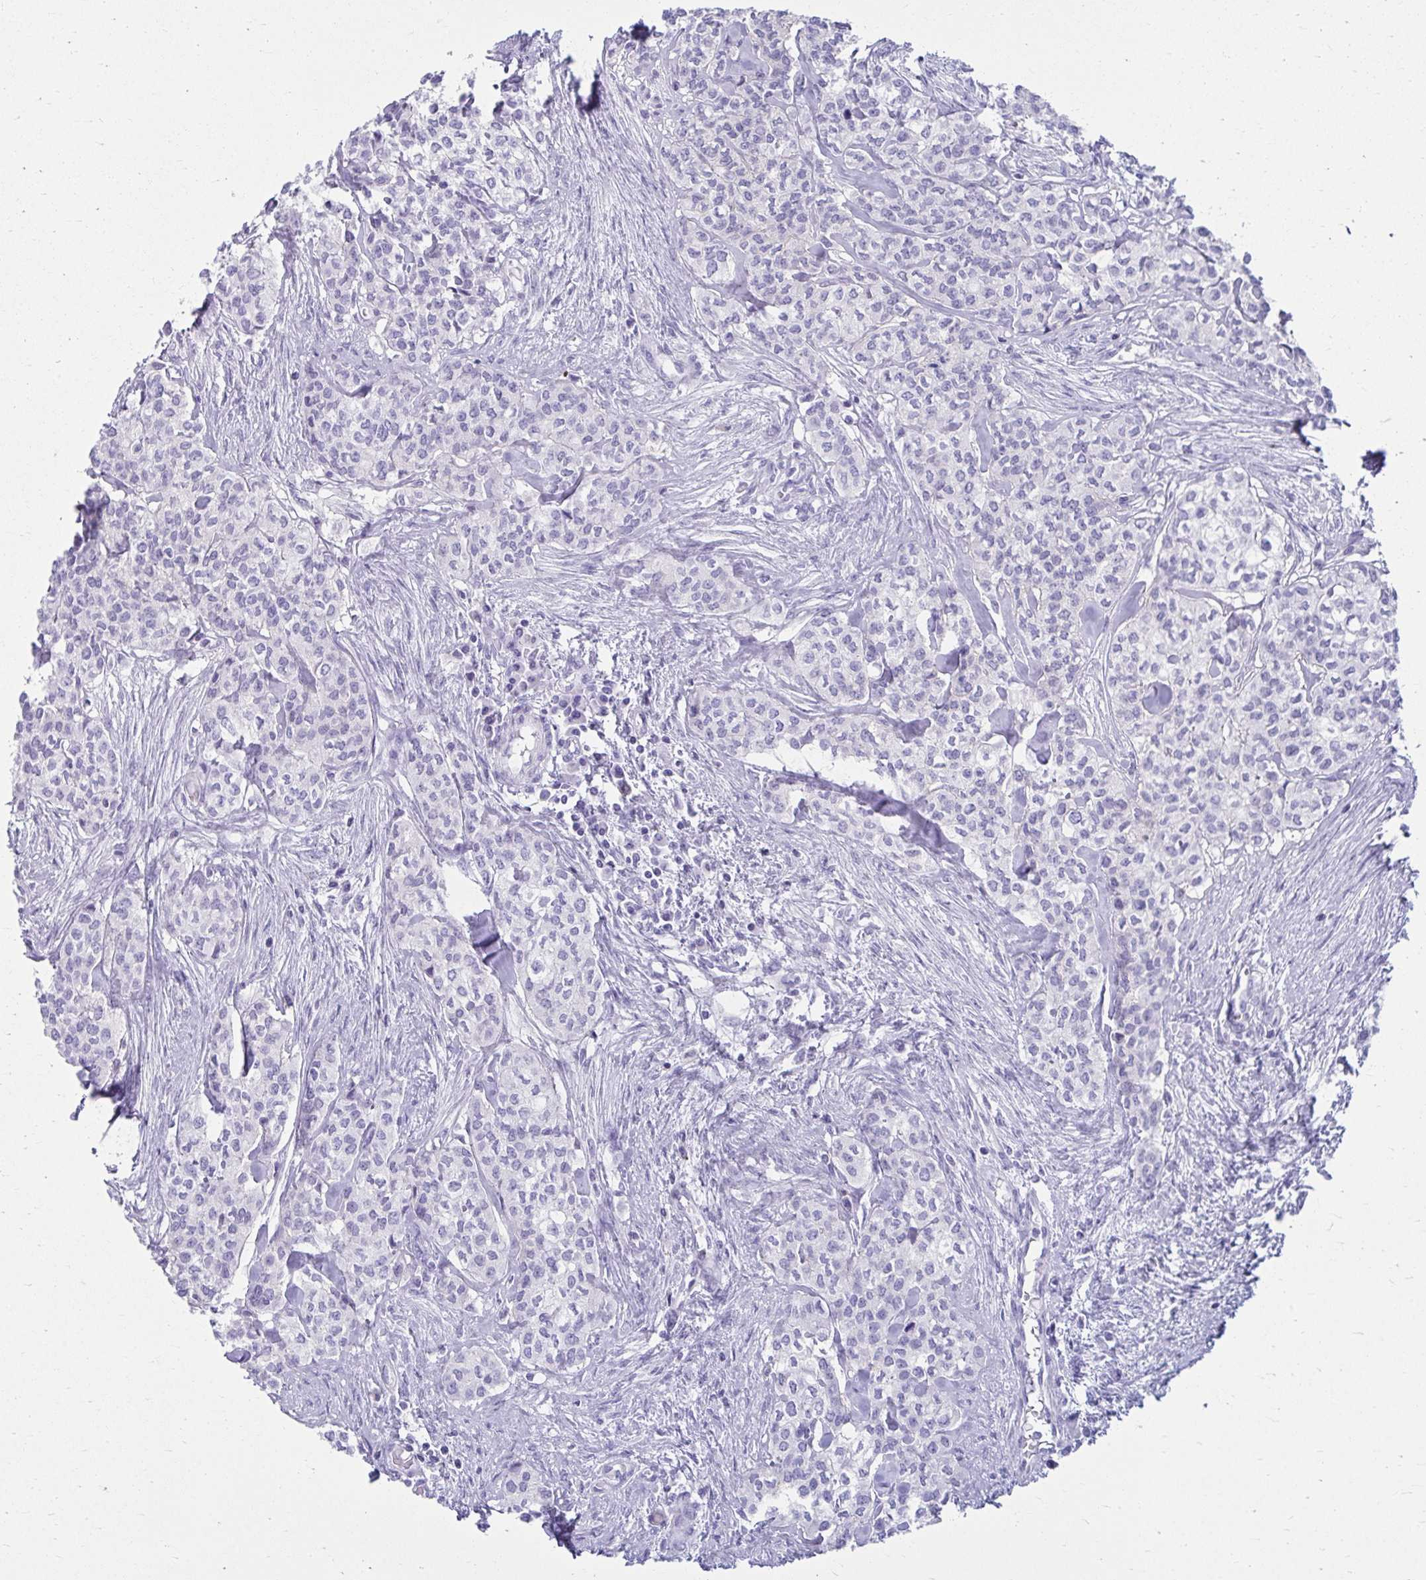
{"staining": {"intensity": "negative", "quantity": "none", "location": "none"}, "tissue": "head and neck cancer", "cell_type": "Tumor cells", "image_type": "cancer", "snomed": [{"axis": "morphology", "description": "Adenocarcinoma, NOS"}, {"axis": "topography", "description": "Head-Neck"}], "caption": "This is an immunohistochemistry image of human head and neck adenocarcinoma. There is no expression in tumor cells.", "gene": "ATP4B", "patient": {"sex": "male", "age": 81}}